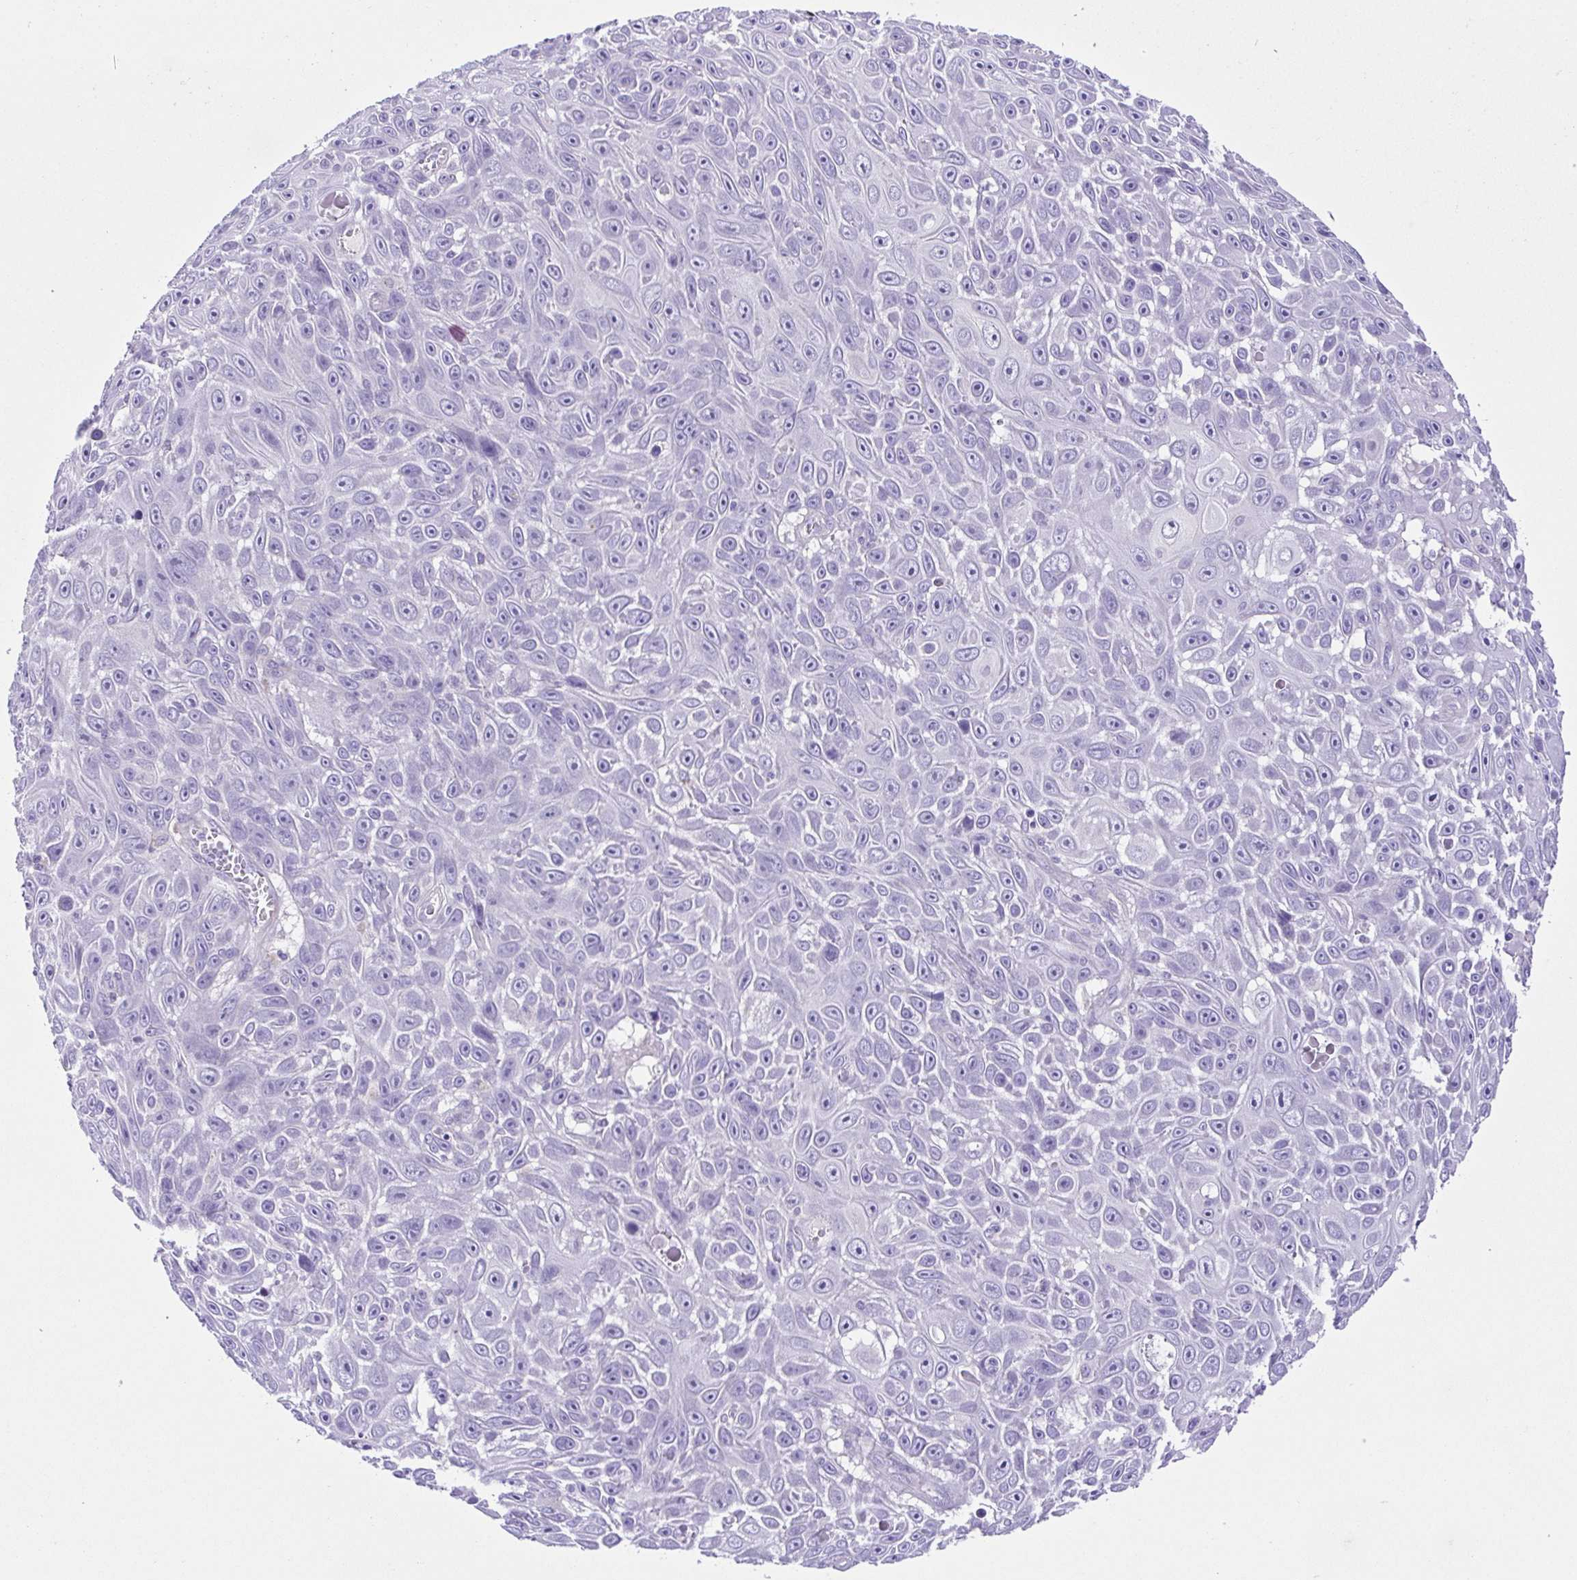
{"staining": {"intensity": "negative", "quantity": "none", "location": "none"}, "tissue": "skin cancer", "cell_type": "Tumor cells", "image_type": "cancer", "snomed": [{"axis": "morphology", "description": "Squamous cell carcinoma, NOS"}, {"axis": "topography", "description": "Skin"}], "caption": "A micrograph of human skin cancer (squamous cell carcinoma) is negative for staining in tumor cells. The staining is performed using DAB (3,3'-diaminobenzidine) brown chromogen with nuclei counter-stained in using hematoxylin.", "gene": "ISM2", "patient": {"sex": "male", "age": 82}}